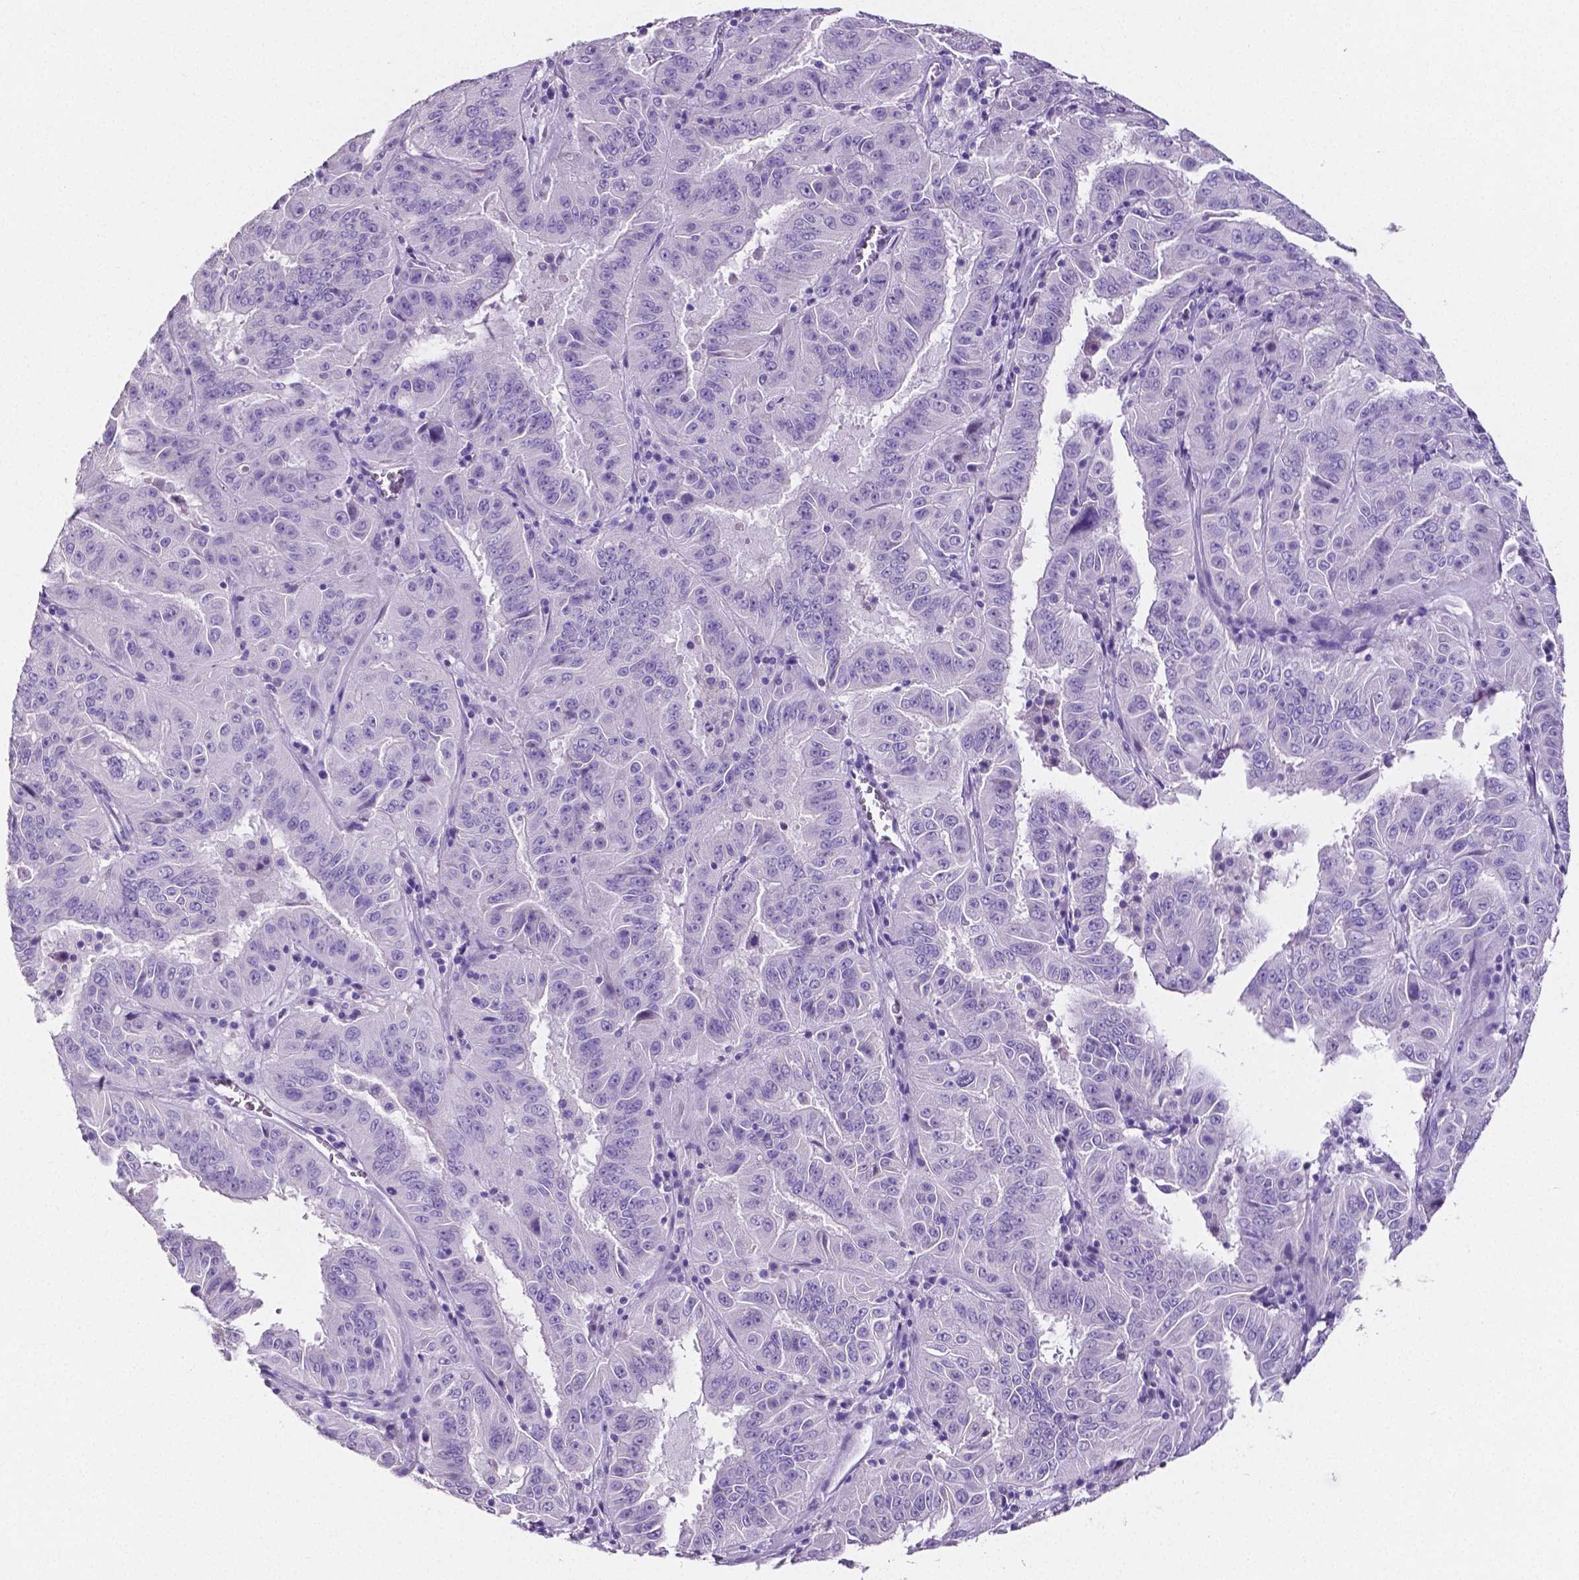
{"staining": {"intensity": "negative", "quantity": "none", "location": "none"}, "tissue": "pancreatic cancer", "cell_type": "Tumor cells", "image_type": "cancer", "snomed": [{"axis": "morphology", "description": "Adenocarcinoma, NOS"}, {"axis": "topography", "description": "Pancreas"}], "caption": "Immunohistochemistry (IHC) micrograph of neoplastic tissue: adenocarcinoma (pancreatic) stained with DAB (3,3'-diaminobenzidine) exhibits no significant protein staining in tumor cells.", "gene": "SLC22A2", "patient": {"sex": "male", "age": 63}}